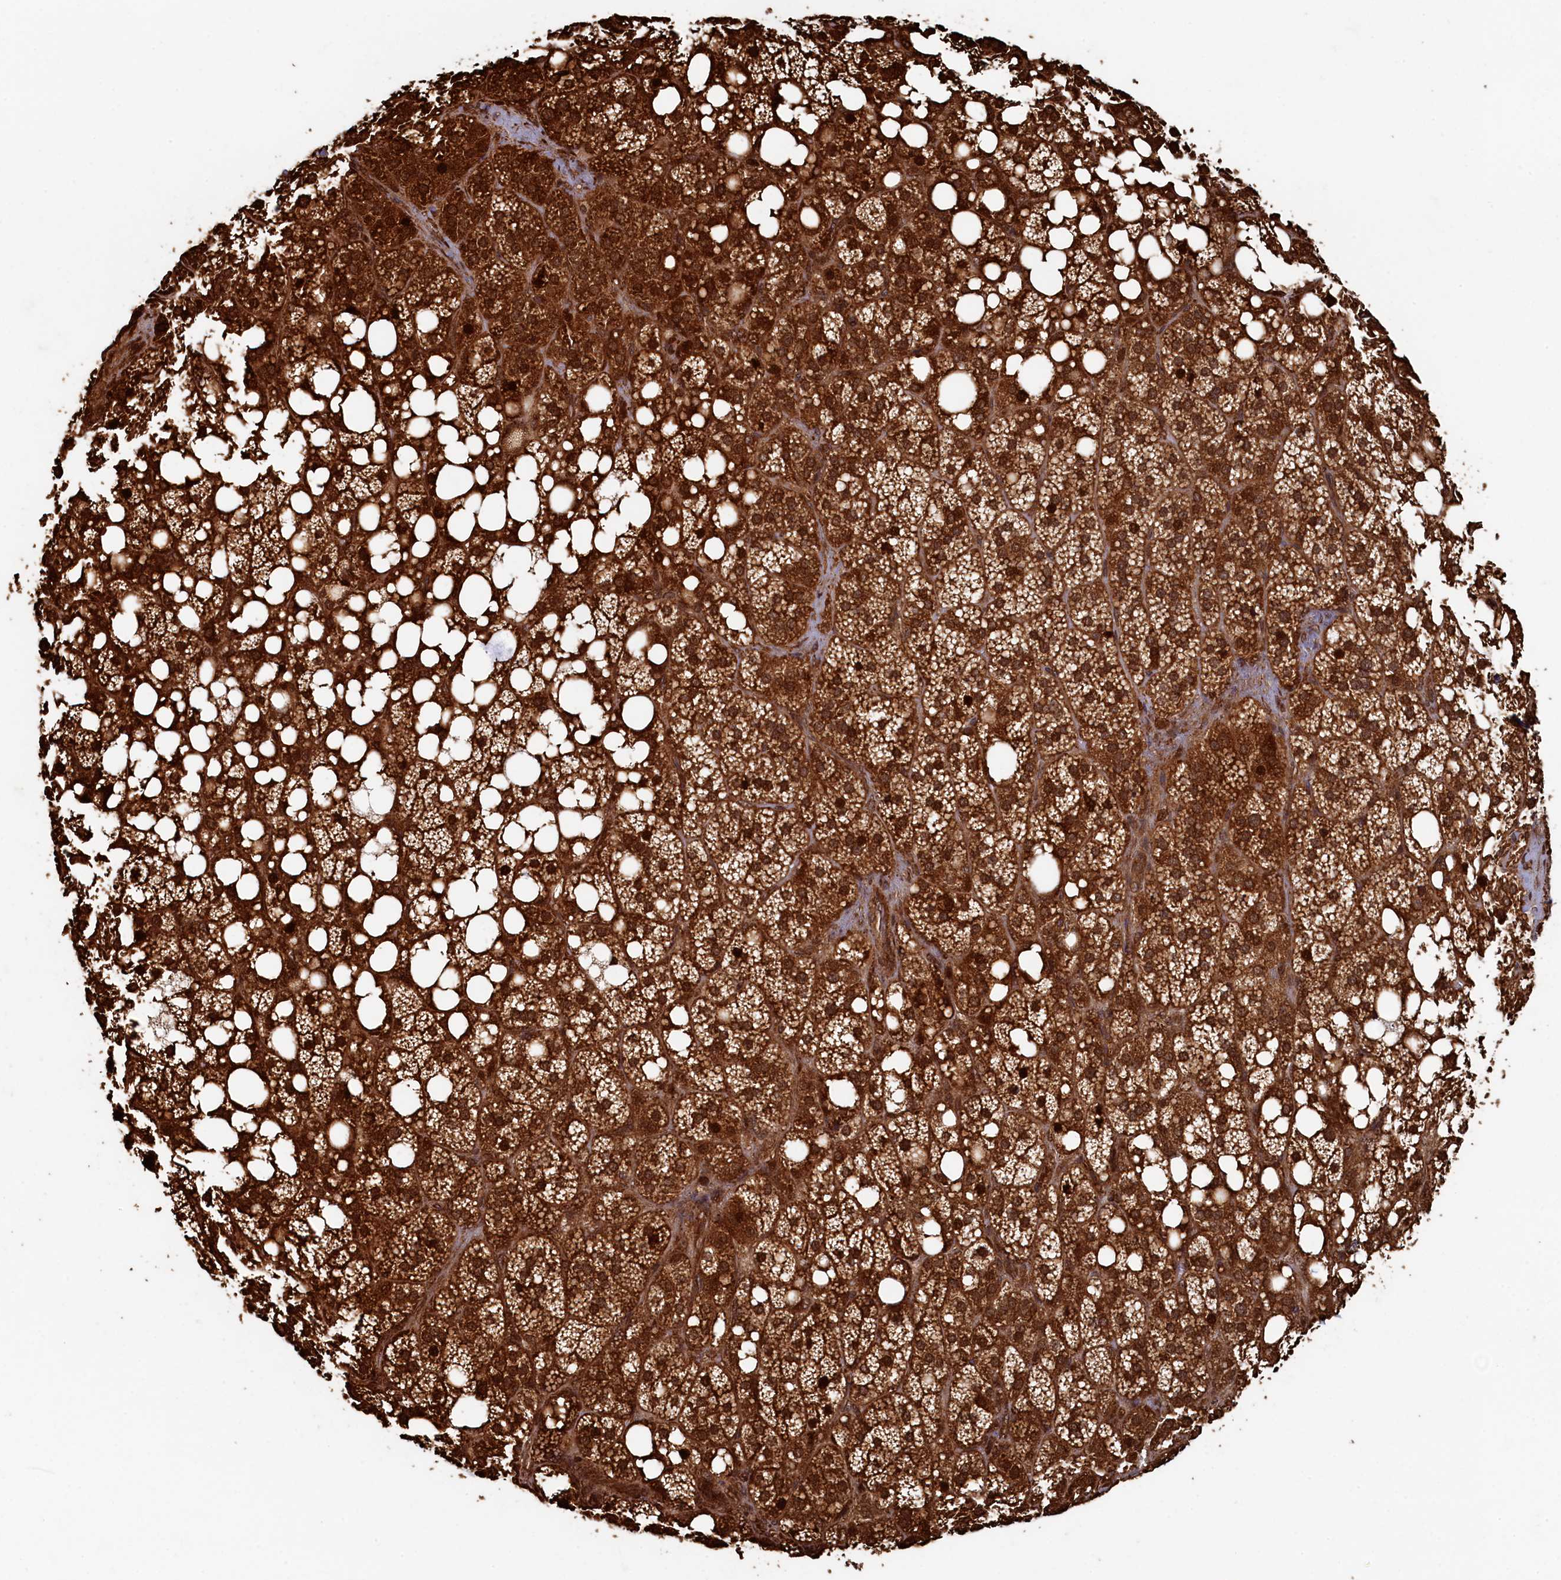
{"staining": {"intensity": "strong", "quantity": ">75%", "location": "cytoplasmic/membranous,nuclear"}, "tissue": "adrenal gland", "cell_type": "Glandular cells", "image_type": "normal", "snomed": [{"axis": "morphology", "description": "Normal tissue, NOS"}, {"axis": "topography", "description": "Adrenal gland"}], "caption": "Adrenal gland stained with DAB IHC demonstrates high levels of strong cytoplasmic/membranous,nuclear positivity in approximately >75% of glandular cells.", "gene": "PIGN", "patient": {"sex": "female", "age": 59}}